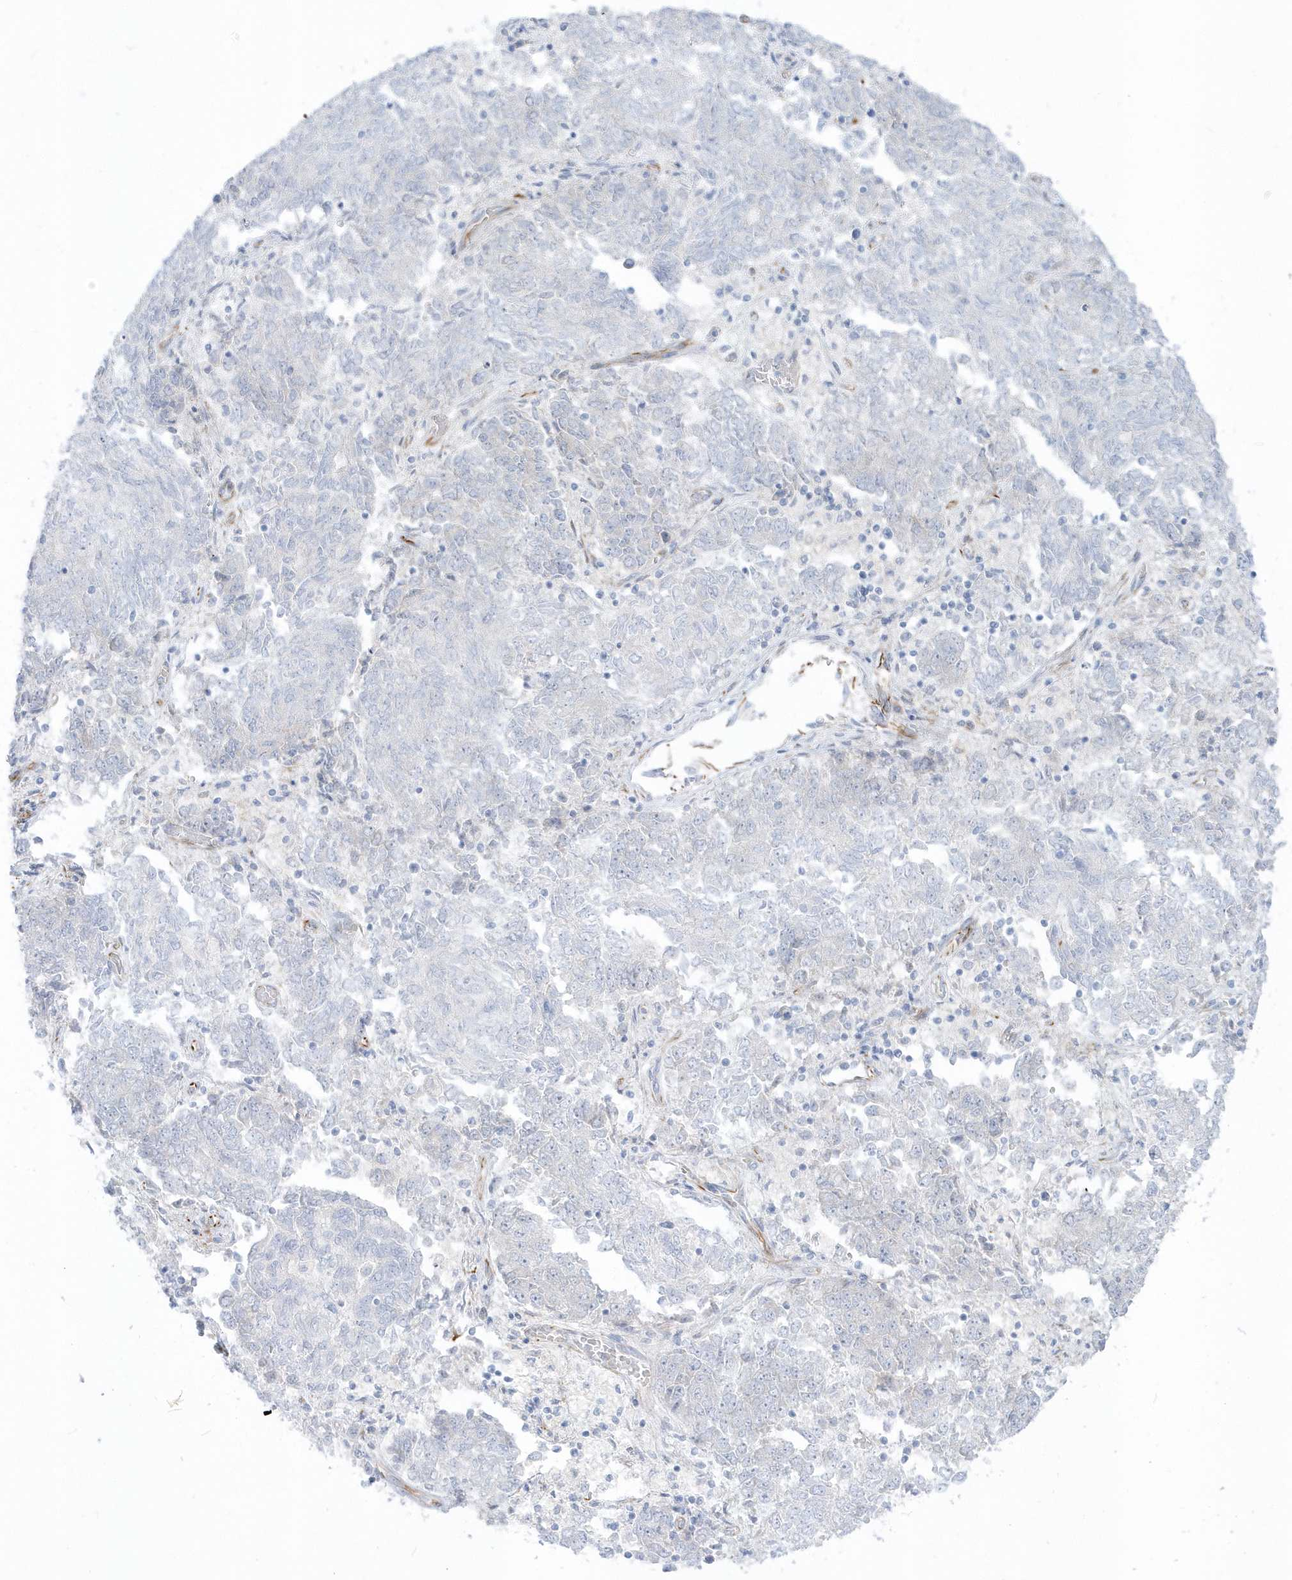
{"staining": {"intensity": "negative", "quantity": "none", "location": "none"}, "tissue": "endometrial cancer", "cell_type": "Tumor cells", "image_type": "cancer", "snomed": [{"axis": "morphology", "description": "Adenocarcinoma, NOS"}, {"axis": "topography", "description": "Endometrium"}], "caption": "A micrograph of endometrial cancer stained for a protein shows no brown staining in tumor cells.", "gene": "PPIL6", "patient": {"sex": "female", "age": 80}}